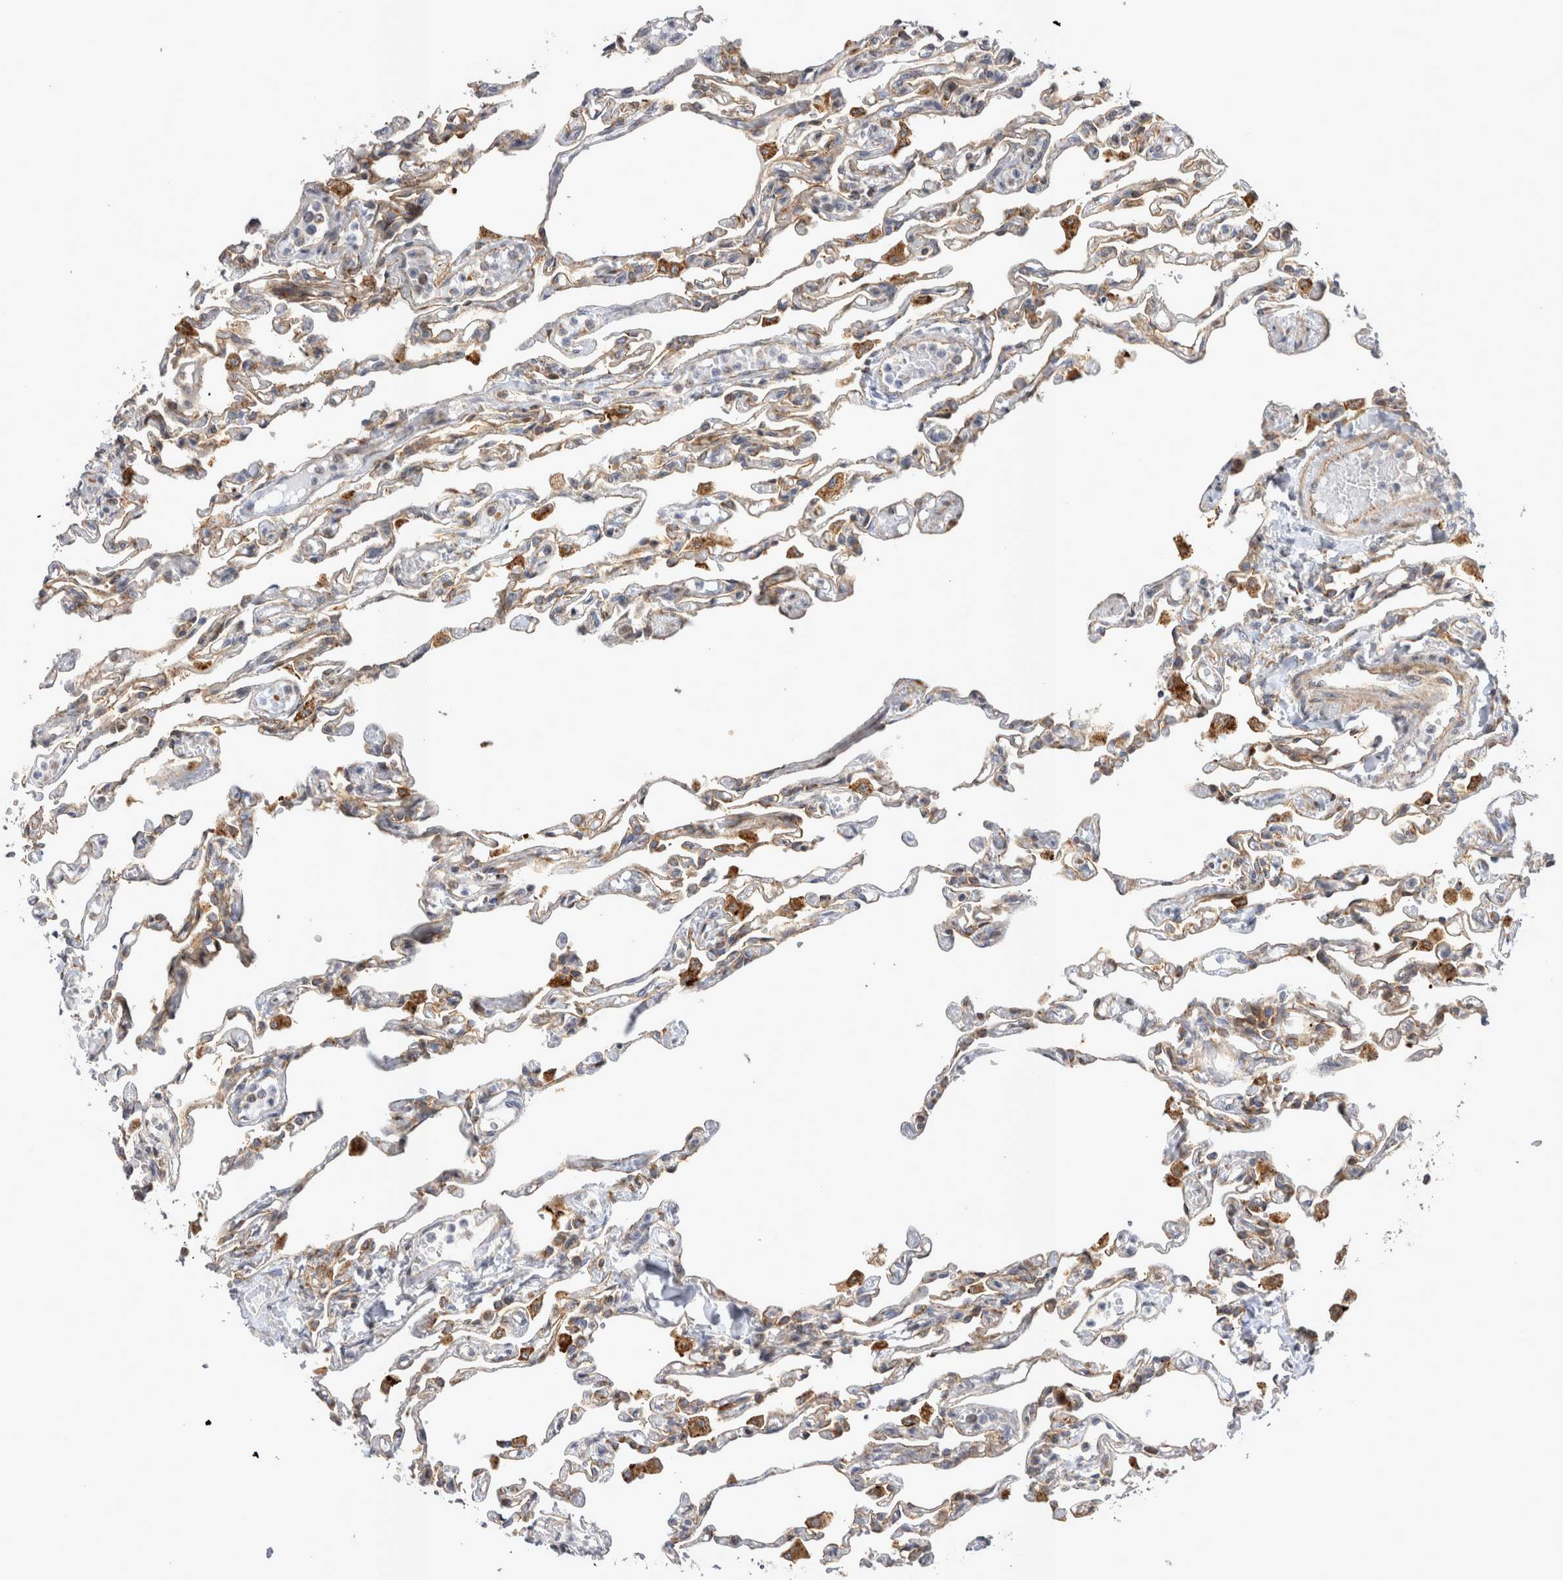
{"staining": {"intensity": "weak", "quantity": "<25%", "location": "cytoplasmic/membranous"}, "tissue": "lung", "cell_type": "Alveolar cells", "image_type": "normal", "snomed": [{"axis": "morphology", "description": "Normal tissue, NOS"}, {"axis": "topography", "description": "Lung"}], "caption": "IHC image of benign lung stained for a protein (brown), which exhibits no positivity in alveolar cells.", "gene": "TSPOAP1", "patient": {"sex": "male", "age": 21}}